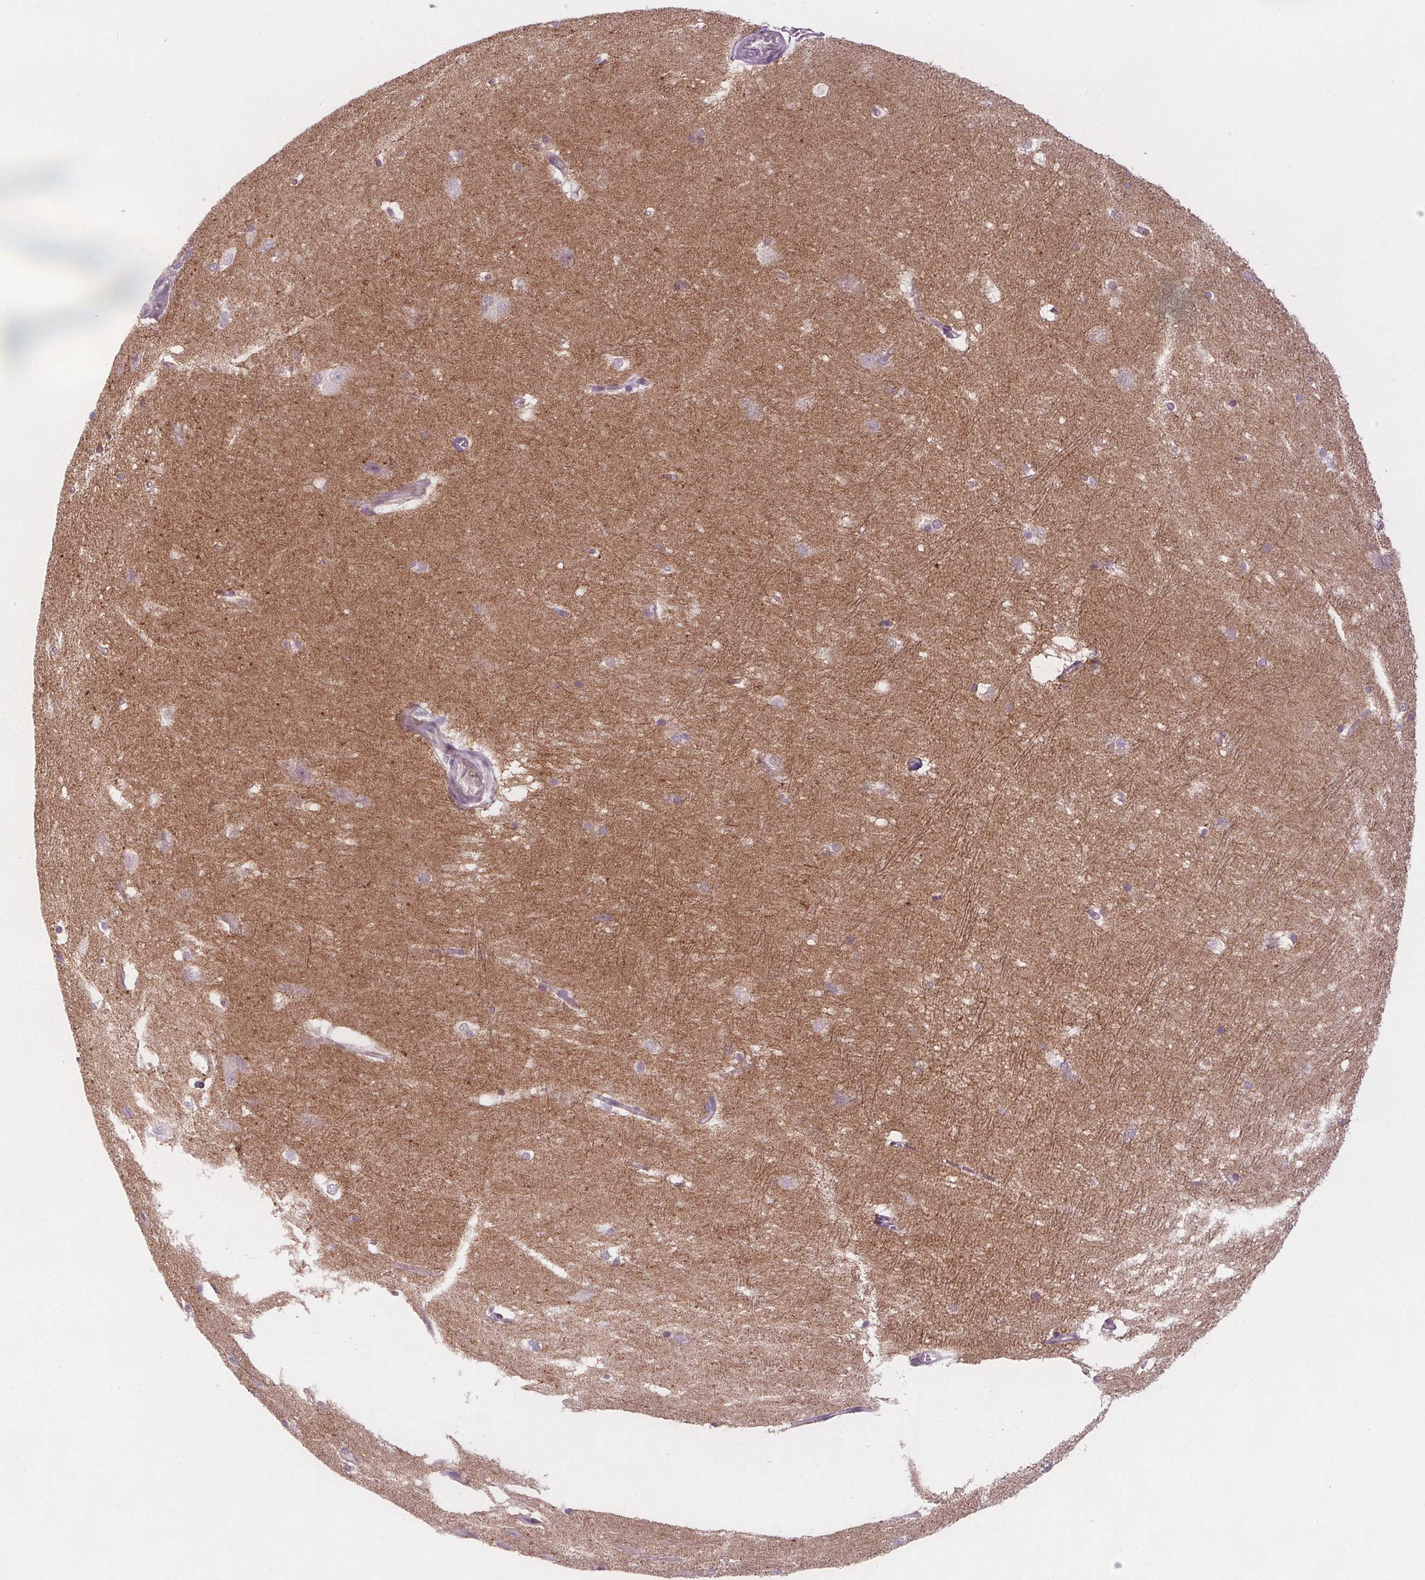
{"staining": {"intensity": "negative", "quantity": "none", "location": "none"}, "tissue": "hippocampus", "cell_type": "Glial cells", "image_type": "normal", "snomed": [{"axis": "morphology", "description": "Normal tissue, NOS"}, {"axis": "topography", "description": "Cerebral cortex"}, {"axis": "topography", "description": "Hippocampus"}], "caption": "An image of hippocampus stained for a protein shows no brown staining in glial cells. (IHC, brightfield microscopy, high magnification).", "gene": "ATP1A1", "patient": {"sex": "female", "age": 19}}